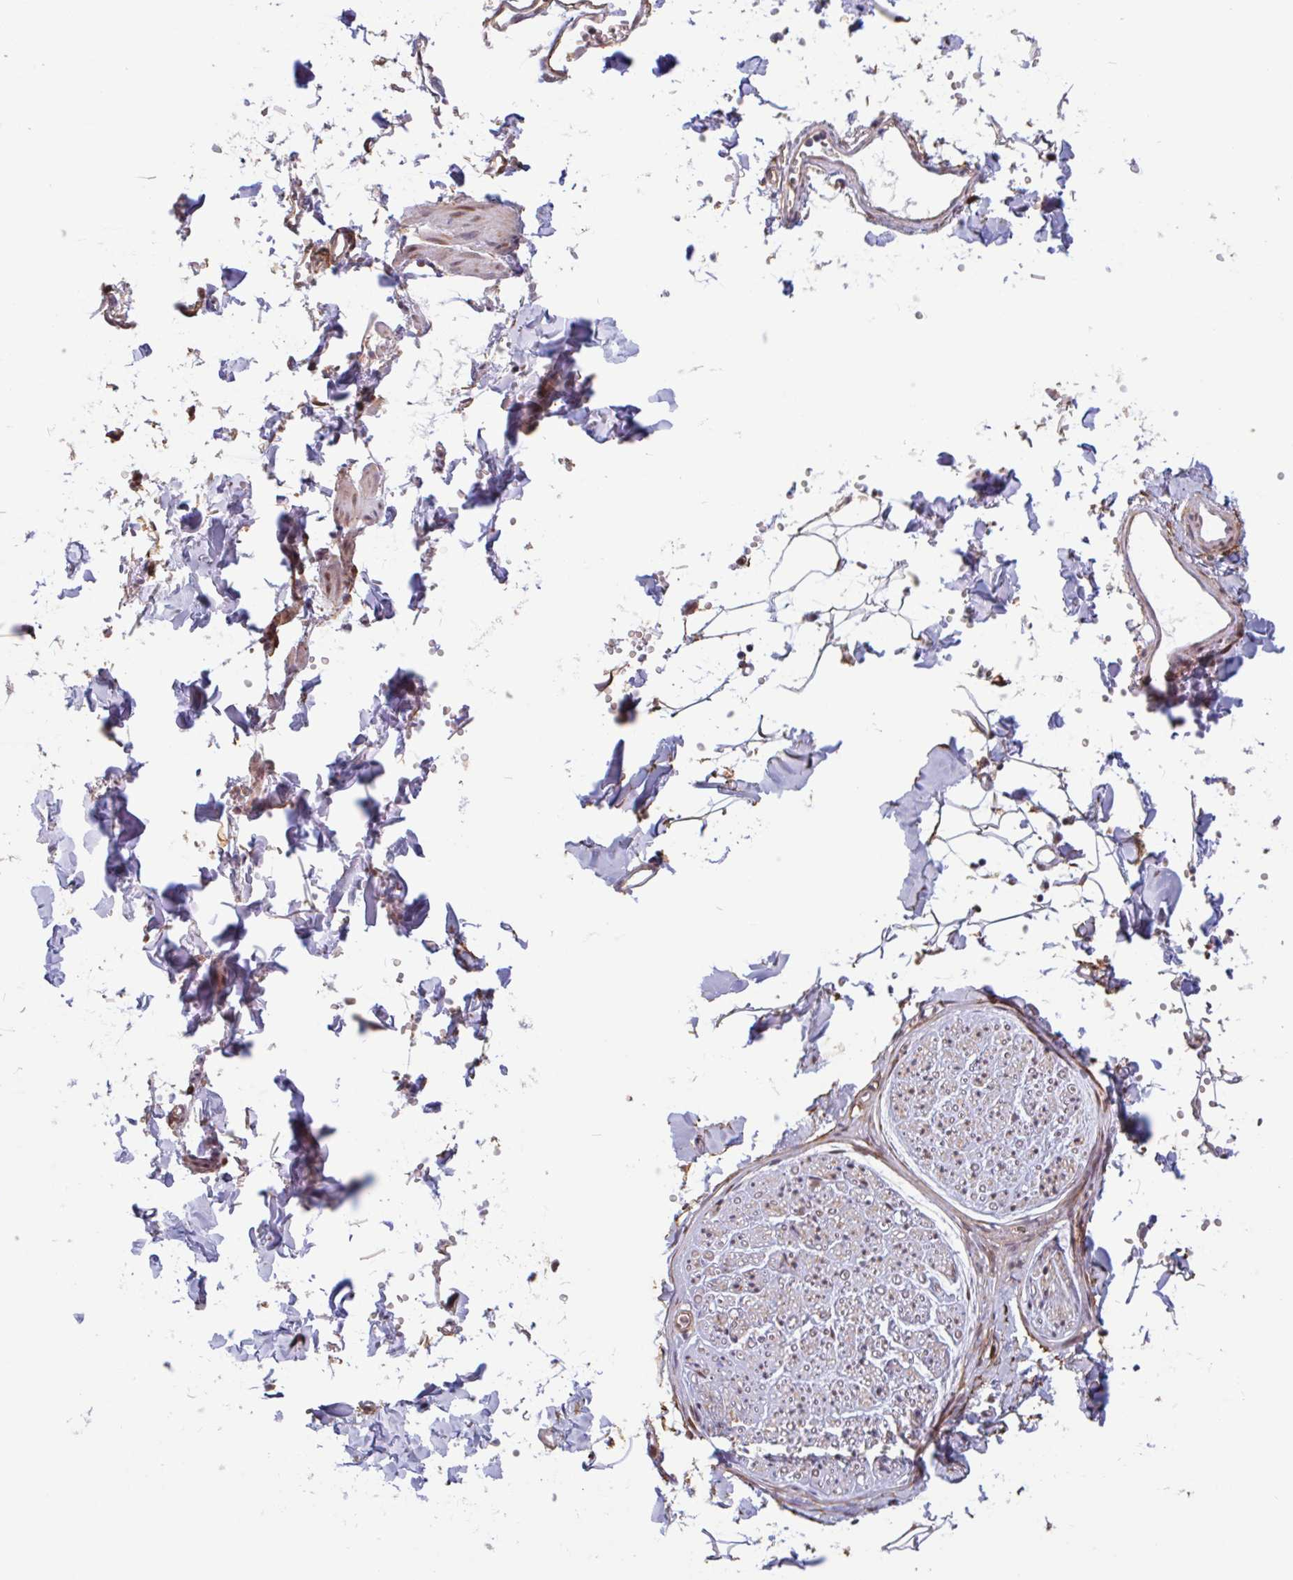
{"staining": {"intensity": "weak", "quantity": "25%-75%", "location": "cytoplasmic/membranous"}, "tissue": "adipose tissue", "cell_type": "Adipocytes", "image_type": "normal", "snomed": [{"axis": "morphology", "description": "Normal tissue, NOS"}, {"axis": "topography", "description": "Cartilage tissue"}, {"axis": "topography", "description": "Bronchus"}, {"axis": "topography", "description": "Peripheral nerve tissue"}], "caption": "Immunohistochemistry of normal adipose tissue exhibits low levels of weak cytoplasmic/membranous expression in about 25%-75% of adipocytes. The staining was performed using DAB (3,3'-diaminobenzidine) to visualize the protein expression in brown, while the nuclei were stained in blue with hematoxylin (Magnification: 20x).", "gene": "TMEM119", "patient": {"sex": "female", "age": 59}}